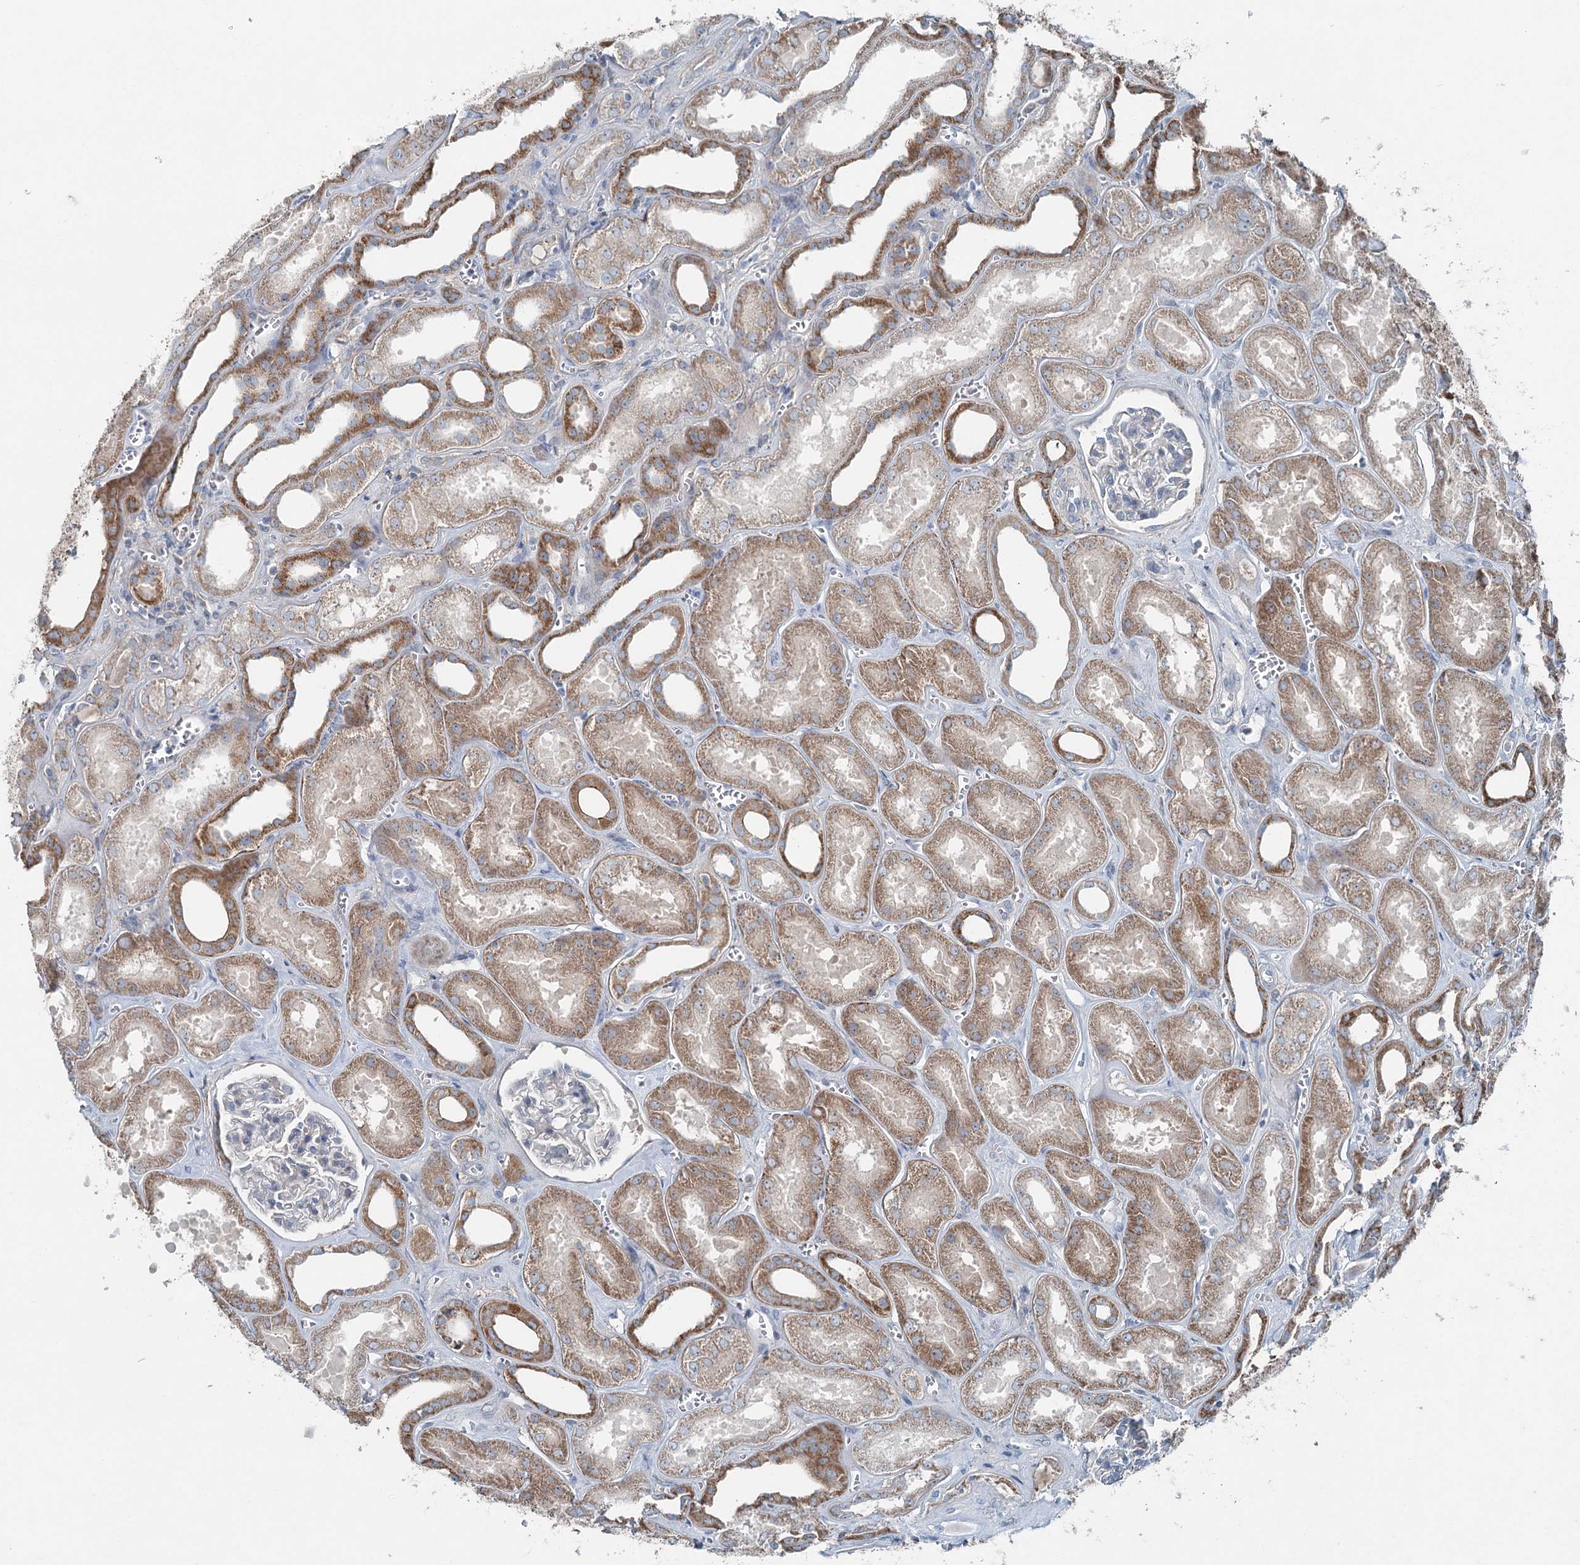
{"staining": {"intensity": "negative", "quantity": "none", "location": "none"}, "tissue": "kidney", "cell_type": "Cells in glomeruli", "image_type": "normal", "snomed": [{"axis": "morphology", "description": "Normal tissue, NOS"}, {"axis": "morphology", "description": "Adenocarcinoma, NOS"}, {"axis": "topography", "description": "Kidney"}], "caption": "Kidney was stained to show a protein in brown. There is no significant positivity in cells in glomeruli. The staining was performed using DAB to visualize the protein expression in brown, while the nuclei were stained in blue with hematoxylin (Magnification: 20x).", "gene": "CHCHD5", "patient": {"sex": "female", "age": 68}}